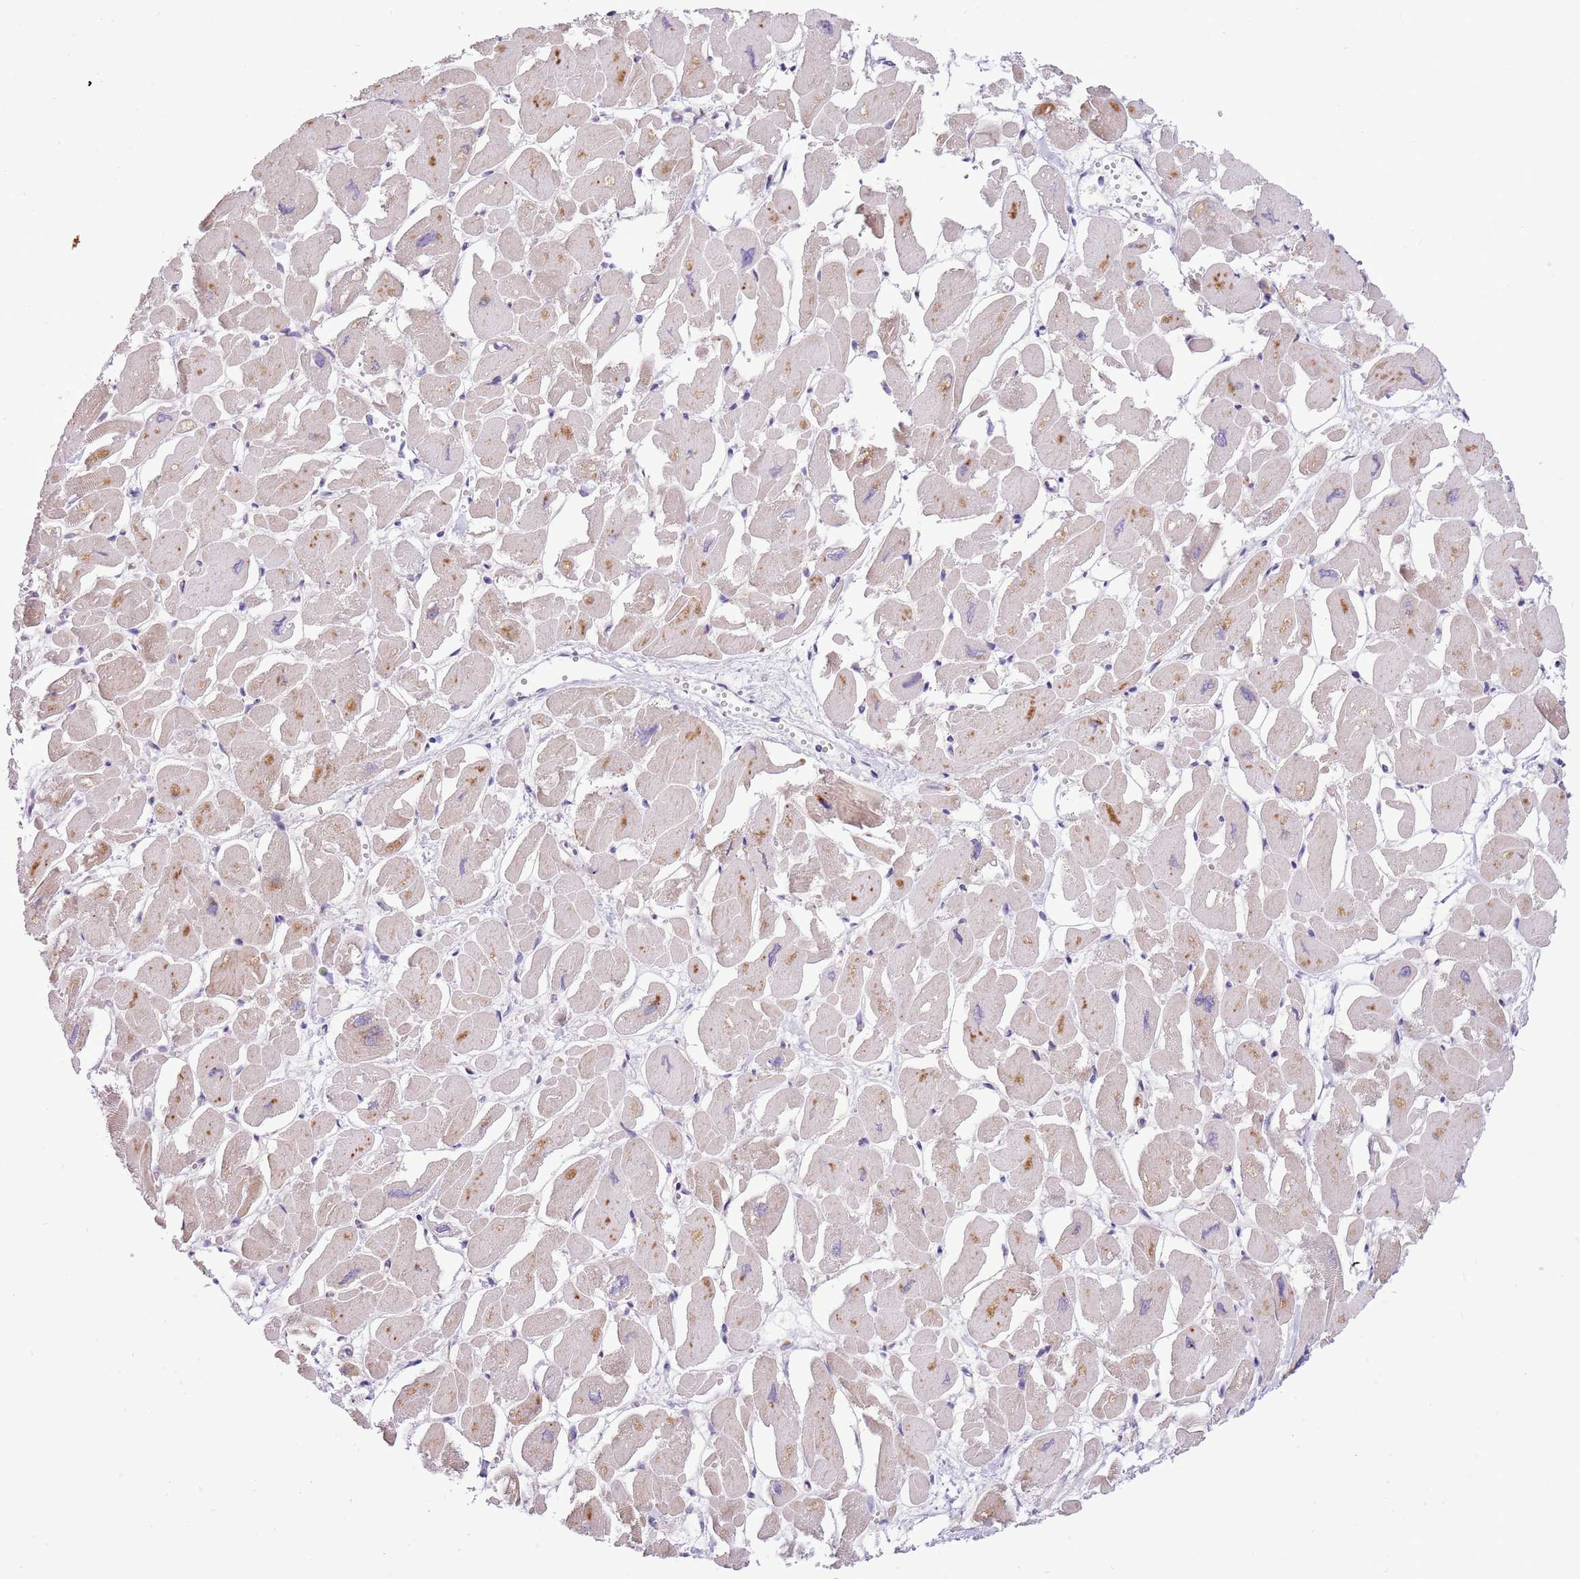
{"staining": {"intensity": "moderate", "quantity": "25%-75%", "location": "cytoplasmic/membranous"}, "tissue": "heart muscle", "cell_type": "Cardiomyocytes", "image_type": "normal", "snomed": [{"axis": "morphology", "description": "Normal tissue, NOS"}, {"axis": "topography", "description": "Heart"}], "caption": "Immunohistochemical staining of benign heart muscle shows moderate cytoplasmic/membranous protein expression in about 25%-75% of cardiomyocytes.", "gene": "COX17", "patient": {"sex": "male", "age": 54}}